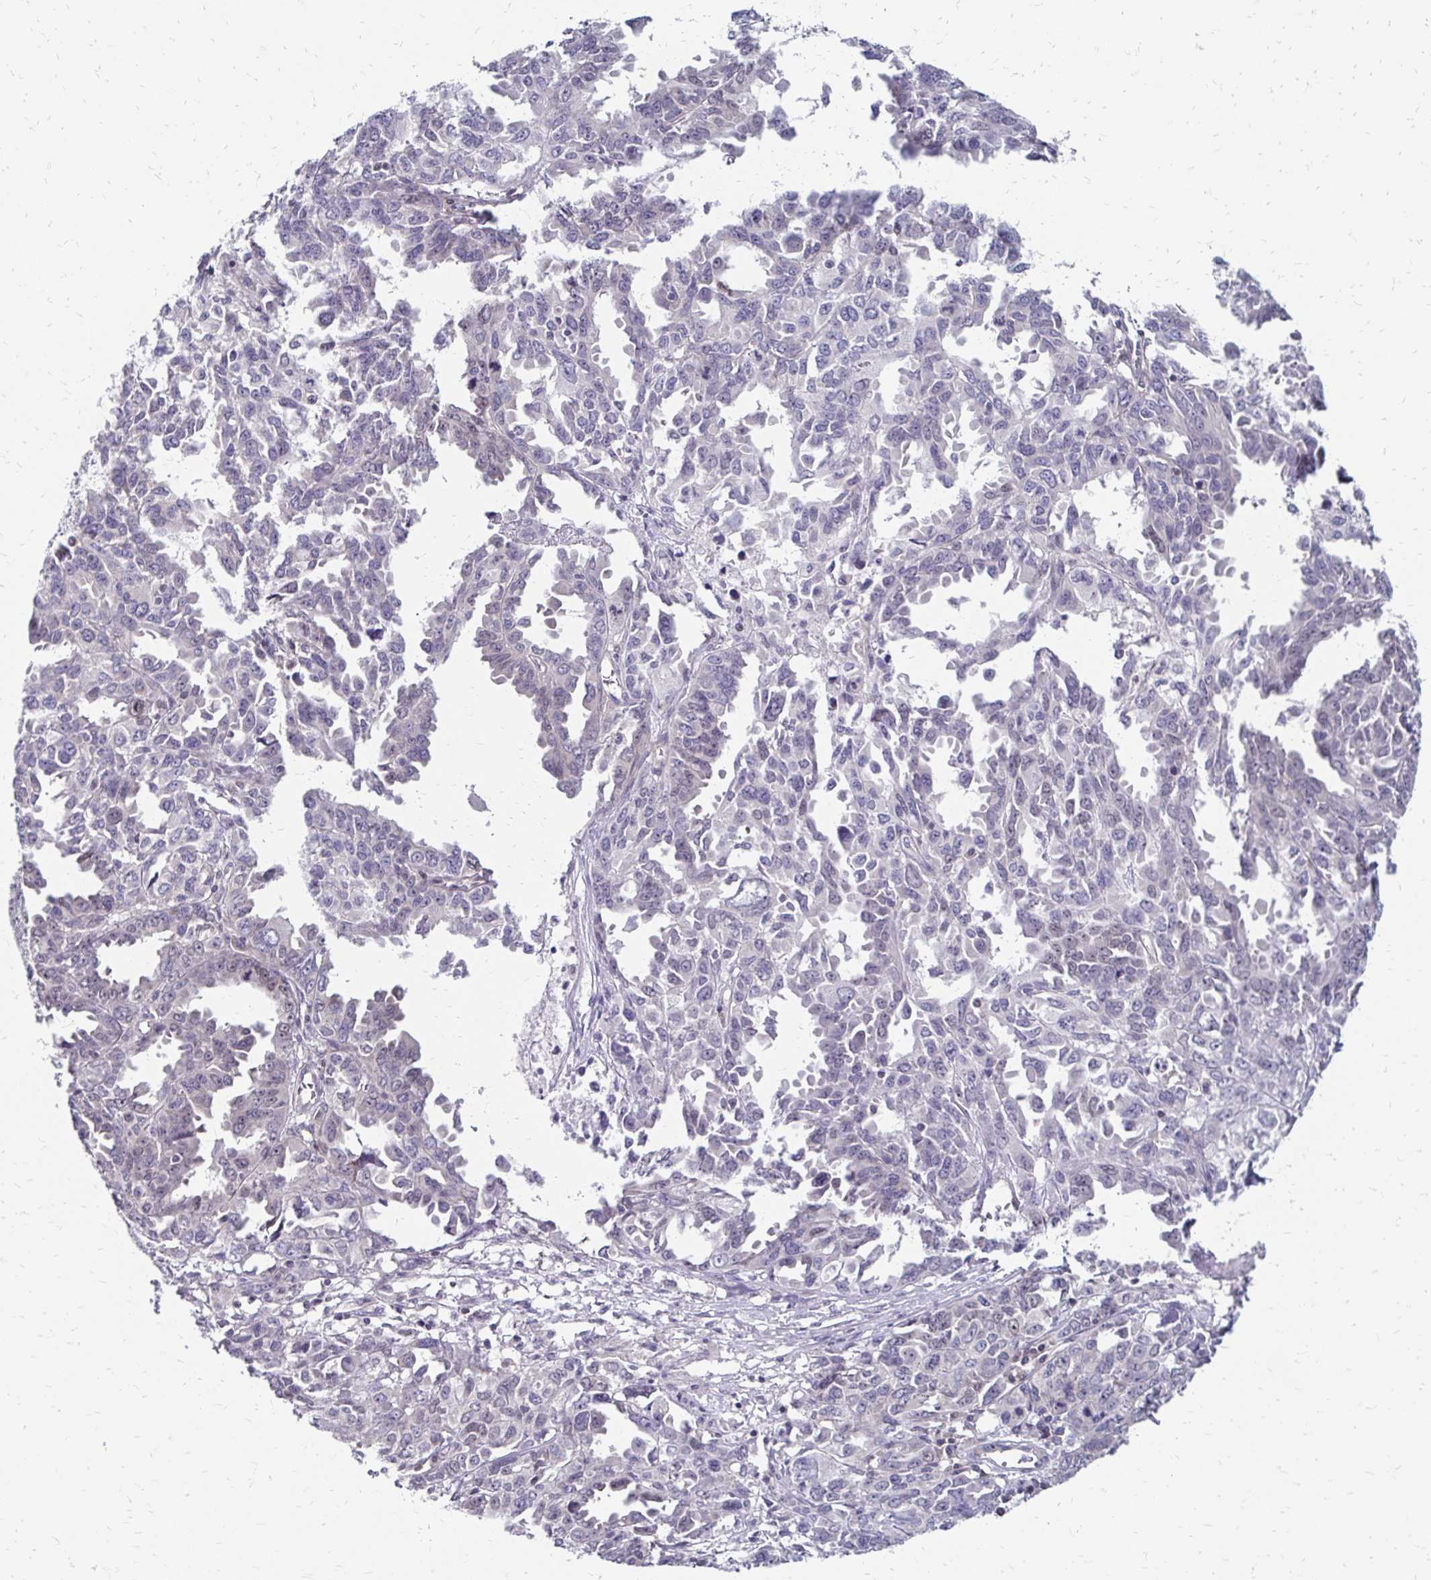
{"staining": {"intensity": "negative", "quantity": "none", "location": "none"}, "tissue": "ovarian cancer", "cell_type": "Tumor cells", "image_type": "cancer", "snomed": [{"axis": "morphology", "description": "Adenocarcinoma, NOS"}, {"axis": "morphology", "description": "Carcinoma, endometroid"}, {"axis": "topography", "description": "Ovary"}], "caption": "Tumor cells are negative for protein expression in human adenocarcinoma (ovarian). (DAB immunohistochemistry, high magnification).", "gene": "CBX7", "patient": {"sex": "female", "age": 72}}